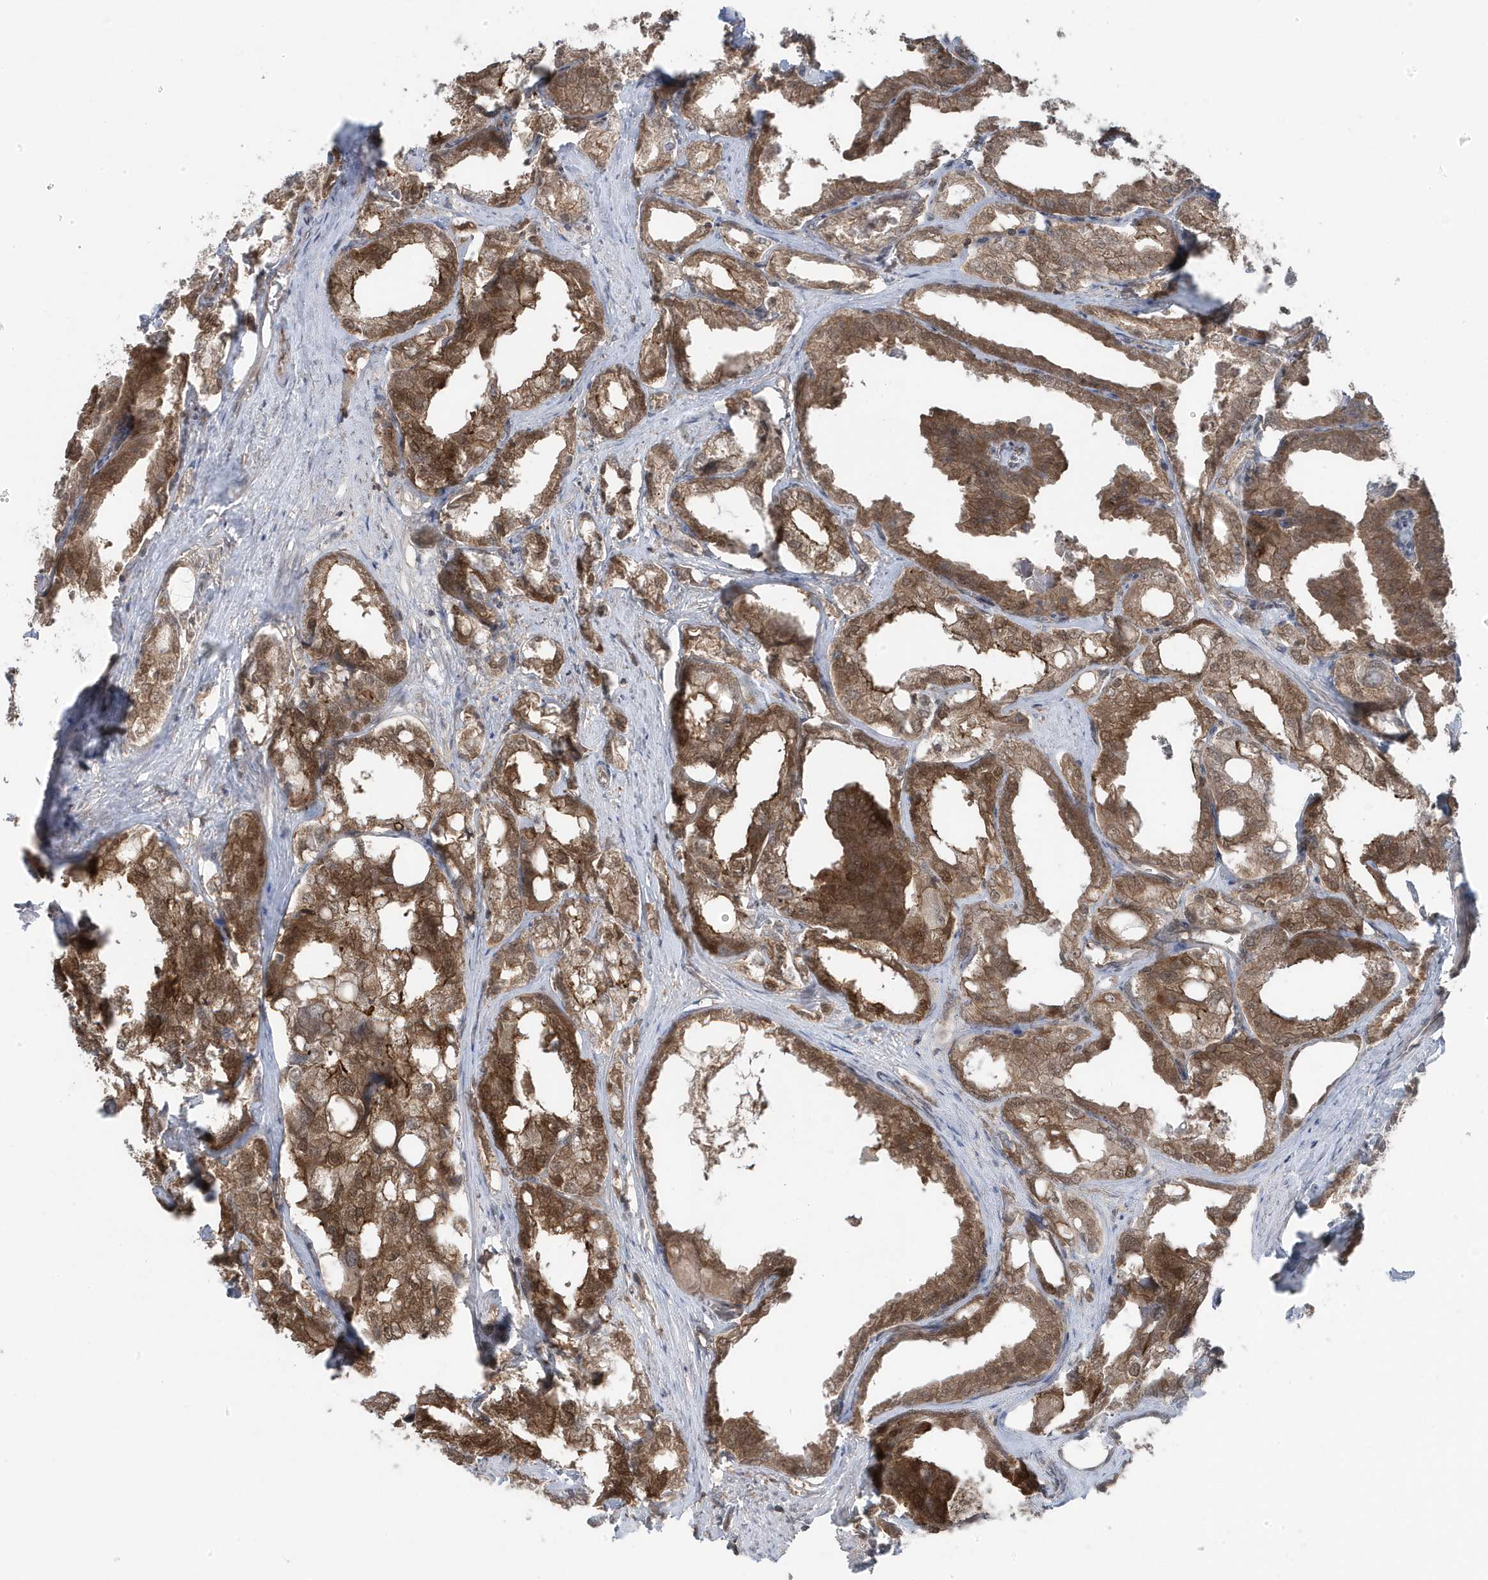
{"staining": {"intensity": "moderate", "quantity": ">75%", "location": "cytoplasmic/membranous,nuclear"}, "tissue": "prostate cancer", "cell_type": "Tumor cells", "image_type": "cancer", "snomed": [{"axis": "morphology", "description": "Adenocarcinoma, High grade"}, {"axis": "topography", "description": "Prostate"}], "caption": "Immunohistochemical staining of human prostate cancer (high-grade adenocarcinoma) reveals moderate cytoplasmic/membranous and nuclear protein staining in approximately >75% of tumor cells. Ihc stains the protein of interest in brown and the nuclei are stained blue.", "gene": "MAPK1IP1L", "patient": {"sex": "male", "age": 50}}